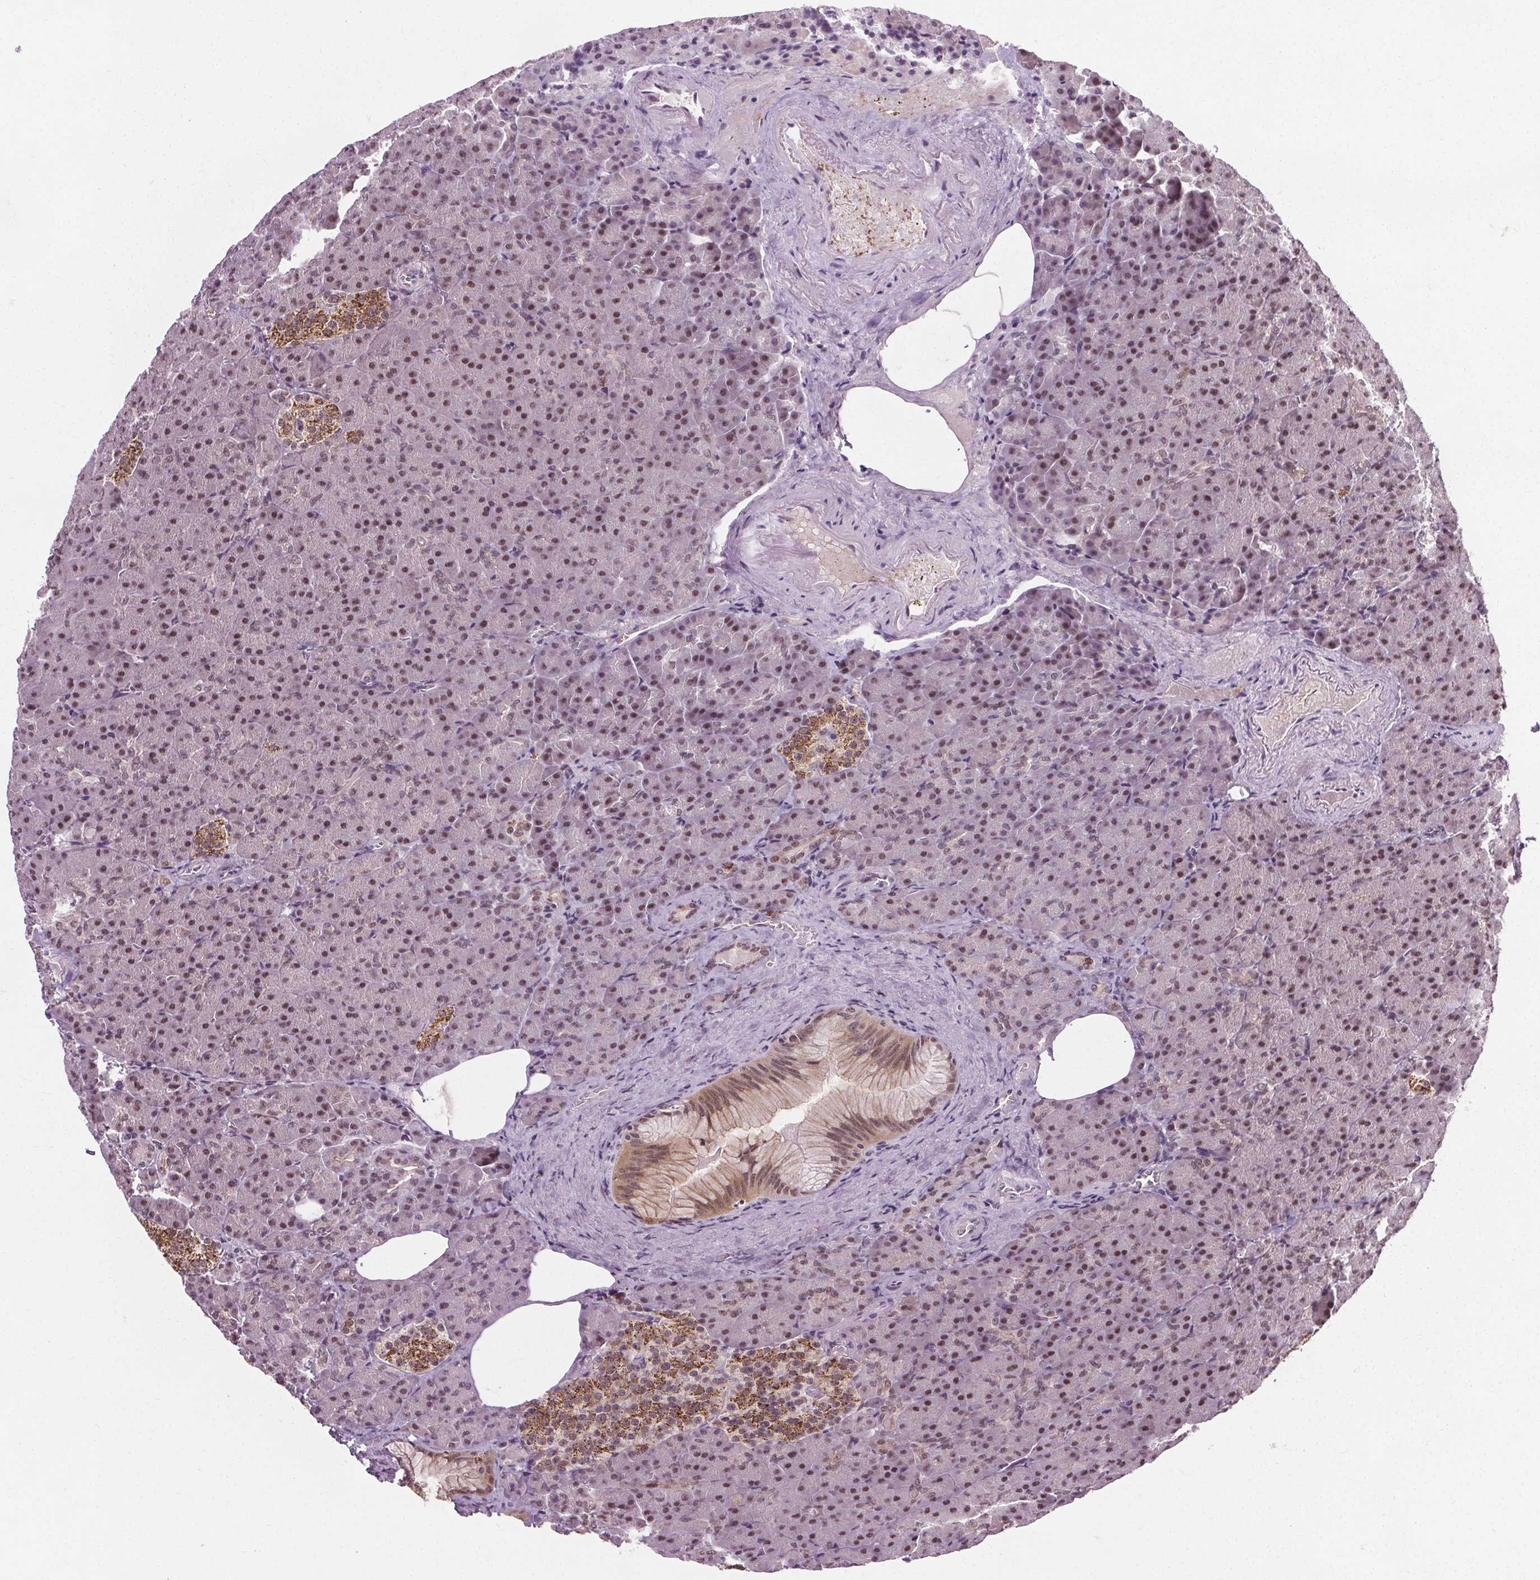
{"staining": {"intensity": "moderate", "quantity": ">75%", "location": "nuclear"}, "tissue": "pancreas", "cell_type": "Exocrine glandular cells", "image_type": "normal", "snomed": [{"axis": "morphology", "description": "Normal tissue, NOS"}, {"axis": "topography", "description": "Pancreas"}], "caption": "Moderate nuclear expression for a protein is seen in about >75% of exocrine glandular cells of unremarkable pancreas using immunohistochemistry.", "gene": "MED6", "patient": {"sex": "female", "age": 74}}